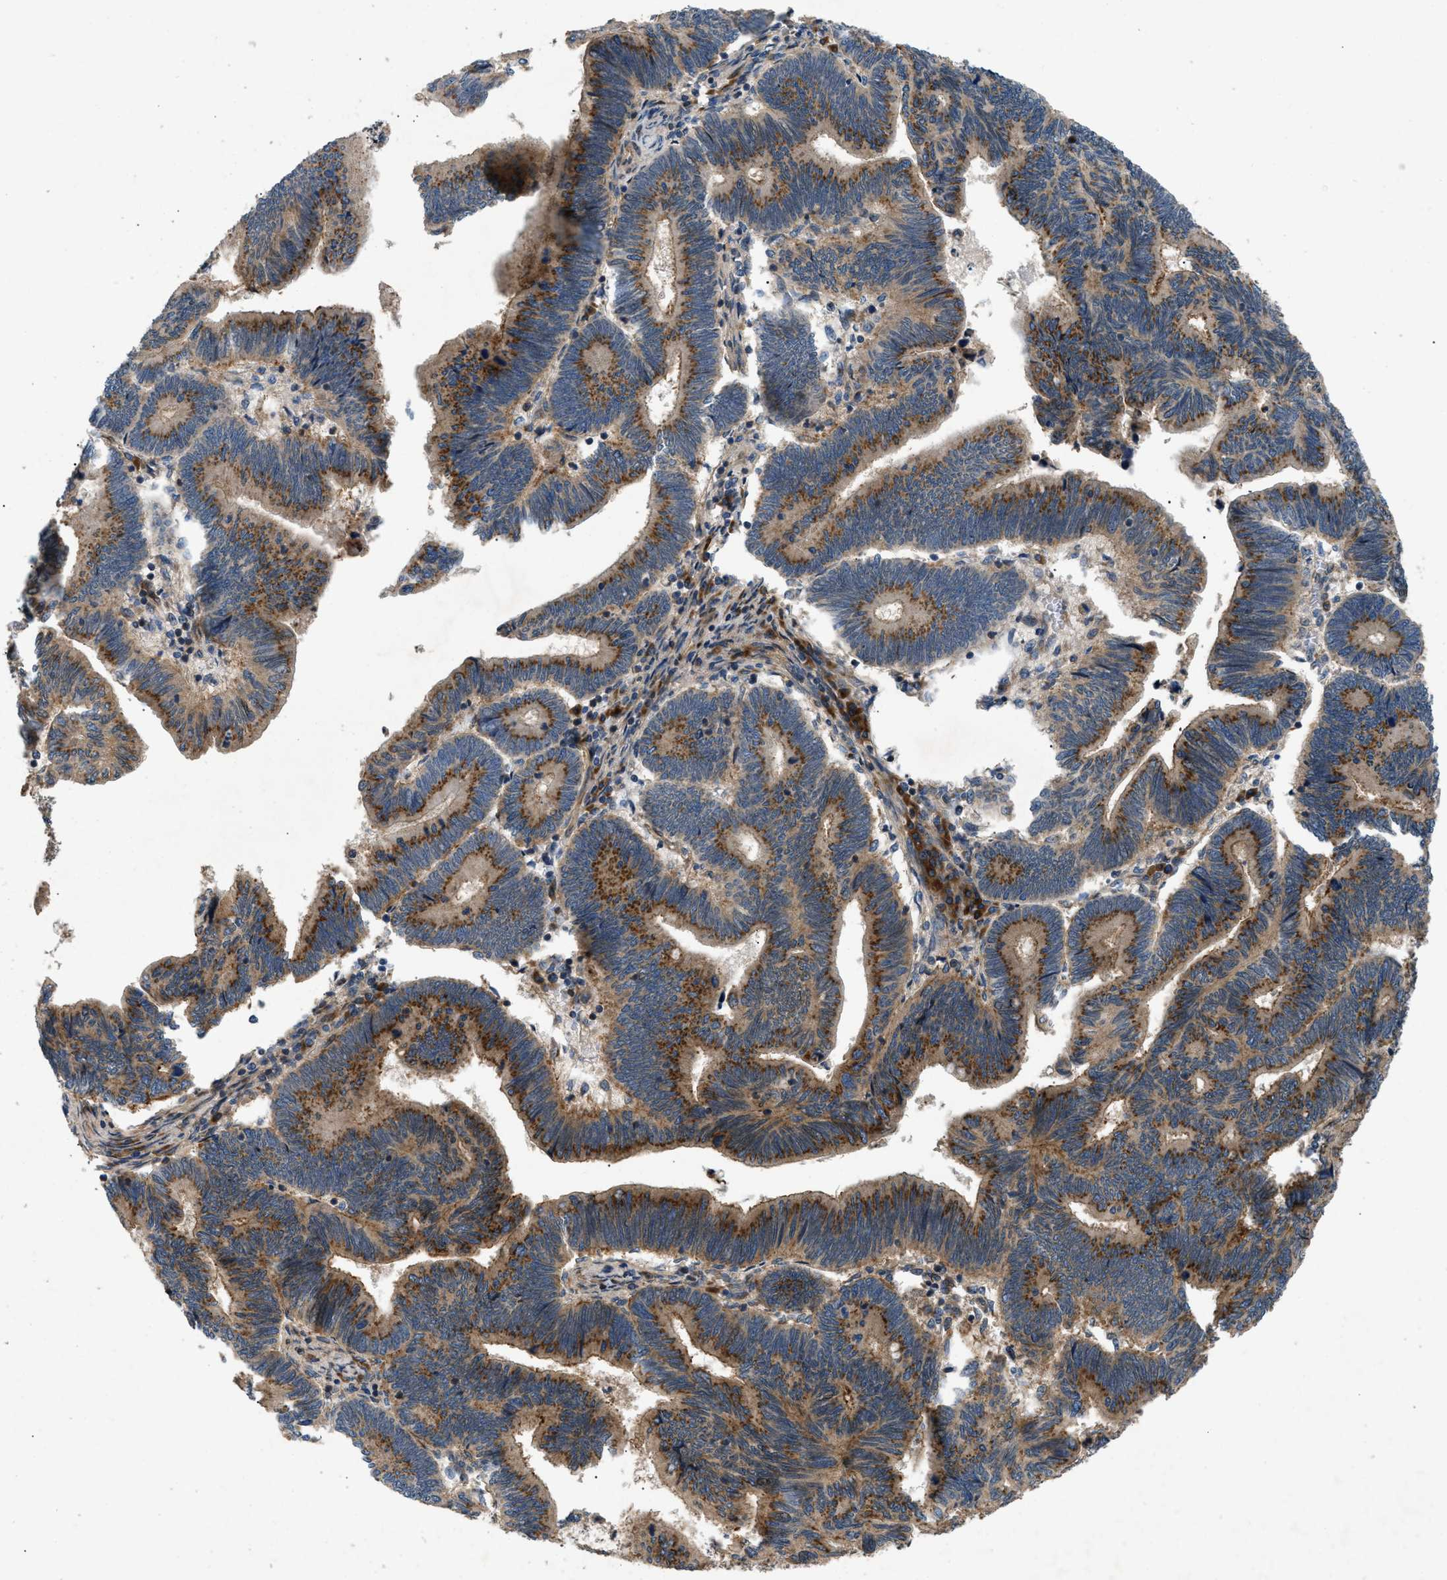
{"staining": {"intensity": "moderate", "quantity": ">75%", "location": "cytoplasmic/membranous"}, "tissue": "pancreatic cancer", "cell_type": "Tumor cells", "image_type": "cancer", "snomed": [{"axis": "morphology", "description": "Adenocarcinoma, NOS"}, {"axis": "topography", "description": "Pancreas"}], "caption": "This is an image of immunohistochemistry staining of pancreatic cancer, which shows moderate positivity in the cytoplasmic/membranous of tumor cells.", "gene": "LYSMD3", "patient": {"sex": "female", "age": 70}}